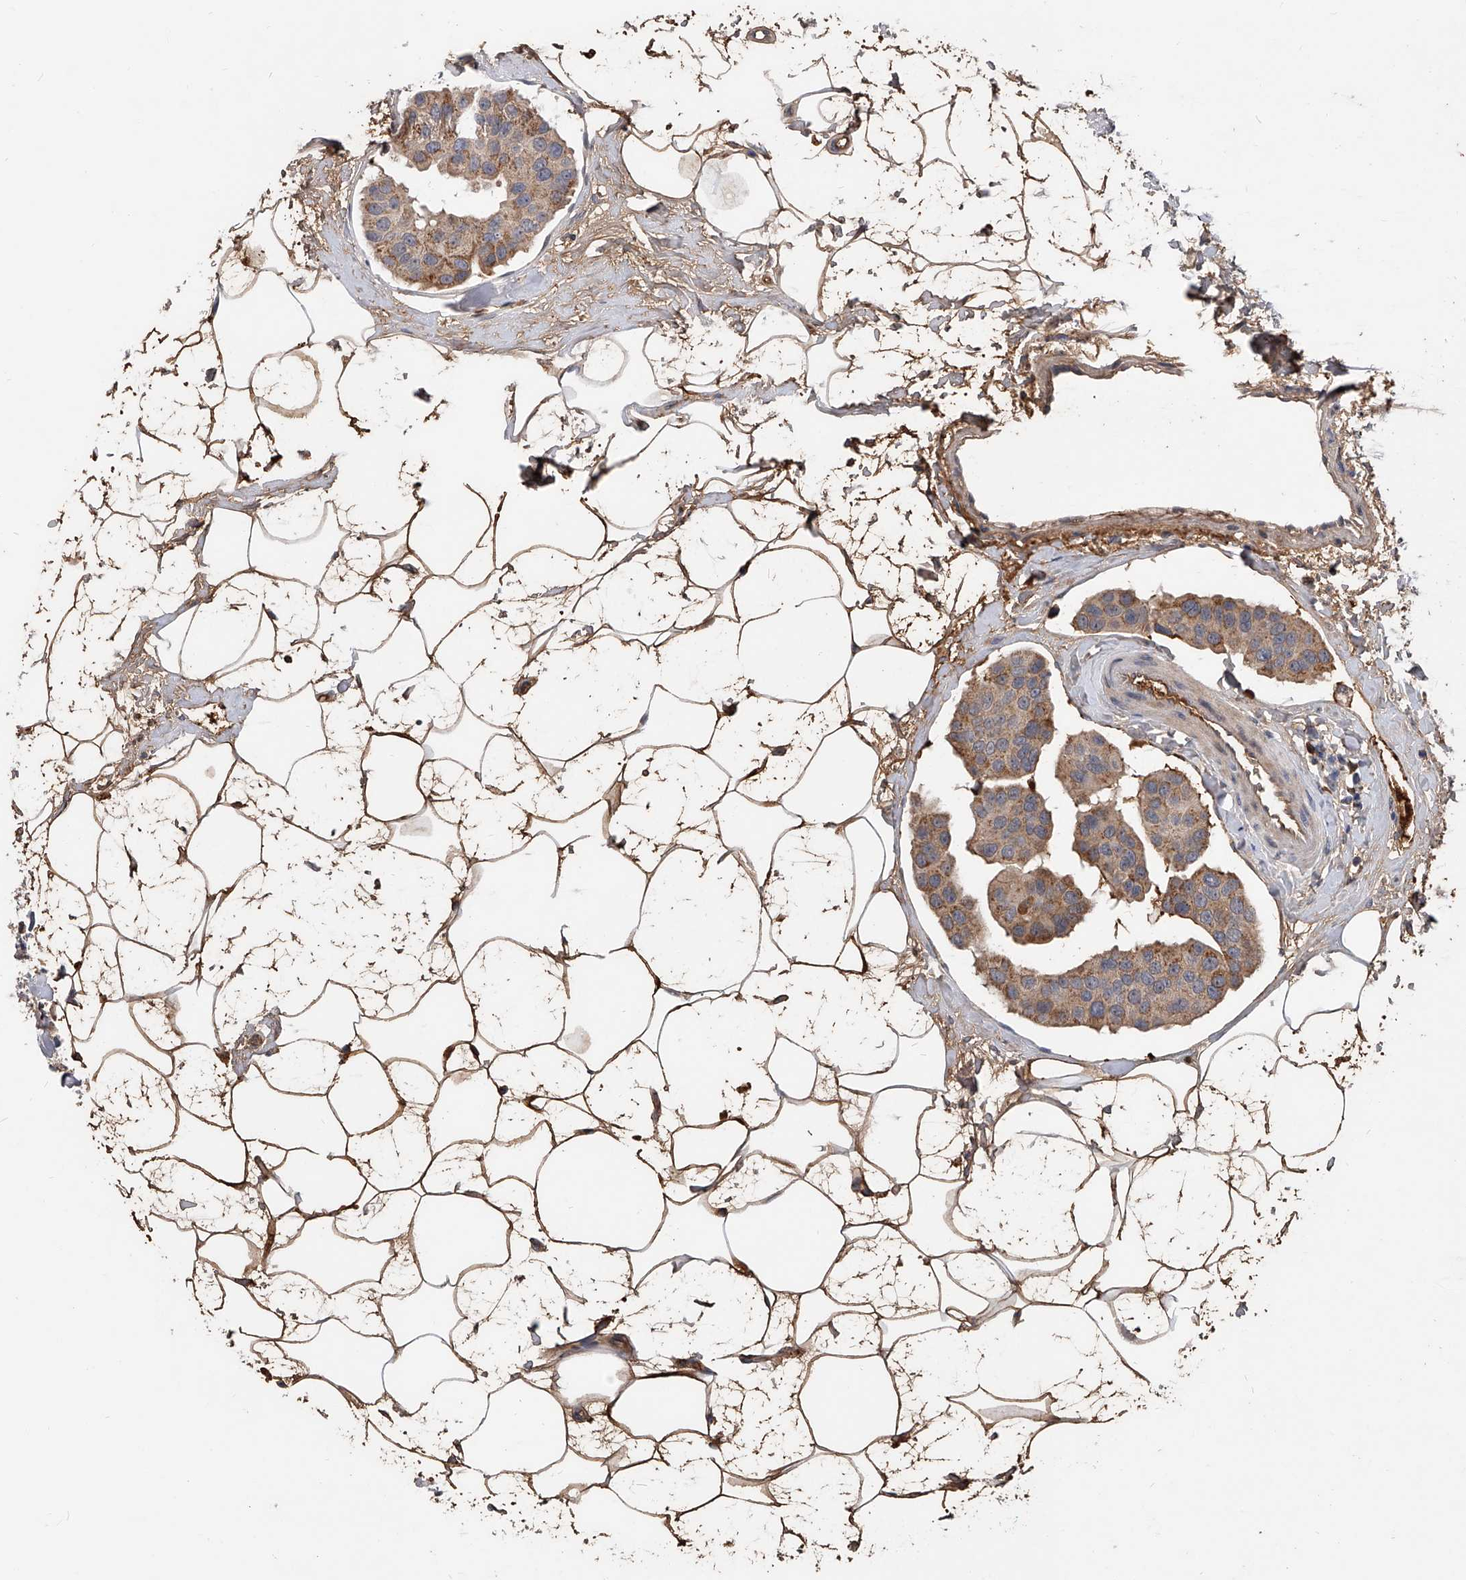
{"staining": {"intensity": "moderate", "quantity": ">75%", "location": "cytoplasmic/membranous"}, "tissue": "breast cancer", "cell_type": "Tumor cells", "image_type": "cancer", "snomed": [{"axis": "morphology", "description": "Normal tissue, NOS"}, {"axis": "morphology", "description": "Duct carcinoma"}, {"axis": "topography", "description": "Breast"}], "caption": "Intraductal carcinoma (breast) stained with DAB IHC shows medium levels of moderate cytoplasmic/membranous positivity in approximately >75% of tumor cells.", "gene": "ZNF25", "patient": {"sex": "female", "age": 39}}